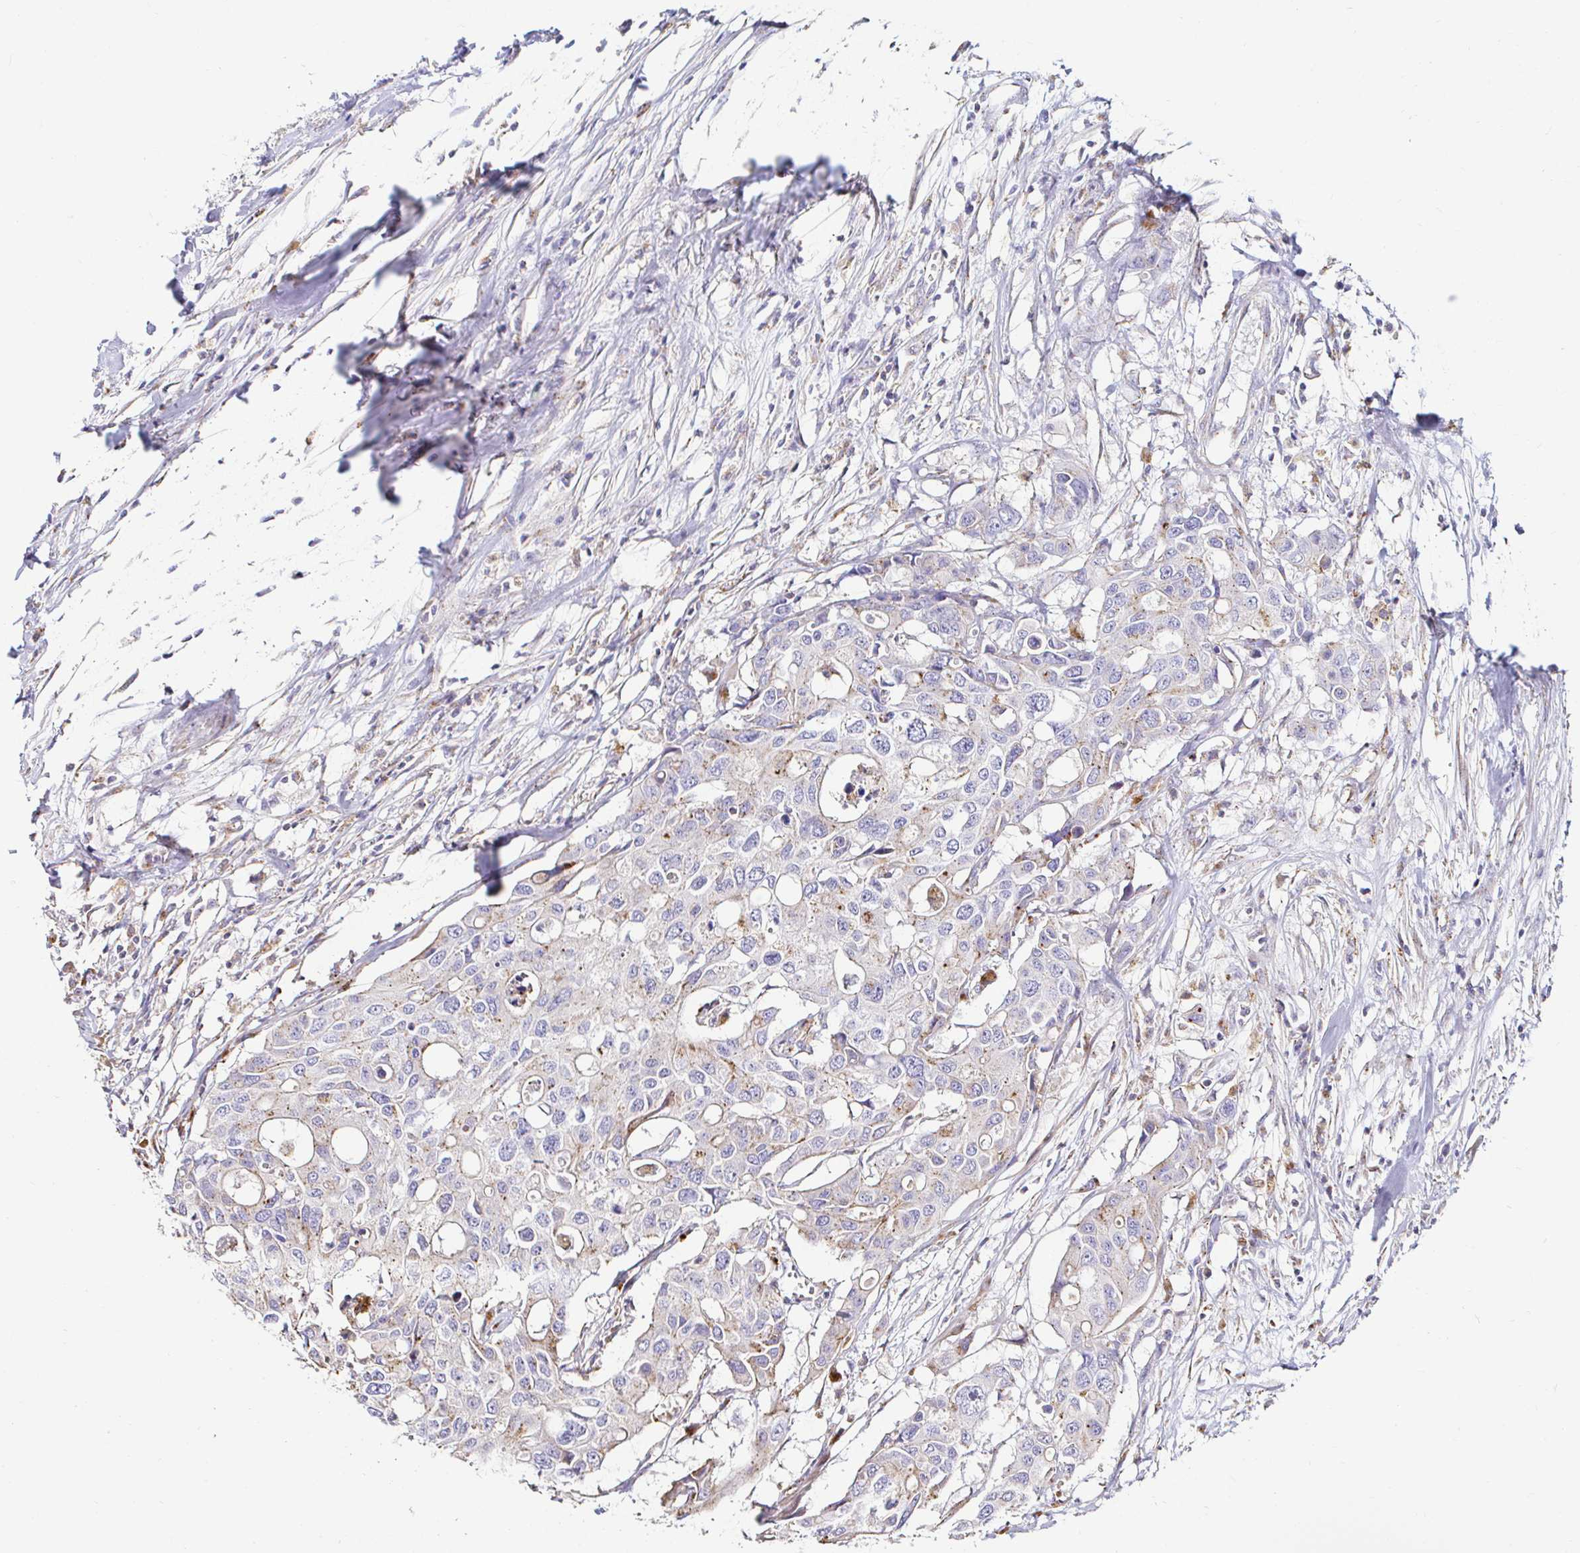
{"staining": {"intensity": "negative", "quantity": "none", "location": "none"}, "tissue": "colorectal cancer", "cell_type": "Tumor cells", "image_type": "cancer", "snomed": [{"axis": "morphology", "description": "Adenocarcinoma, NOS"}, {"axis": "topography", "description": "Colon"}], "caption": "Colorectal cancer stained for a protein using immunohistochemistry (IHC) displays no expression tumor cells.", "gene": "GALNS", "patient": {"sex": "male", "age": 77}}